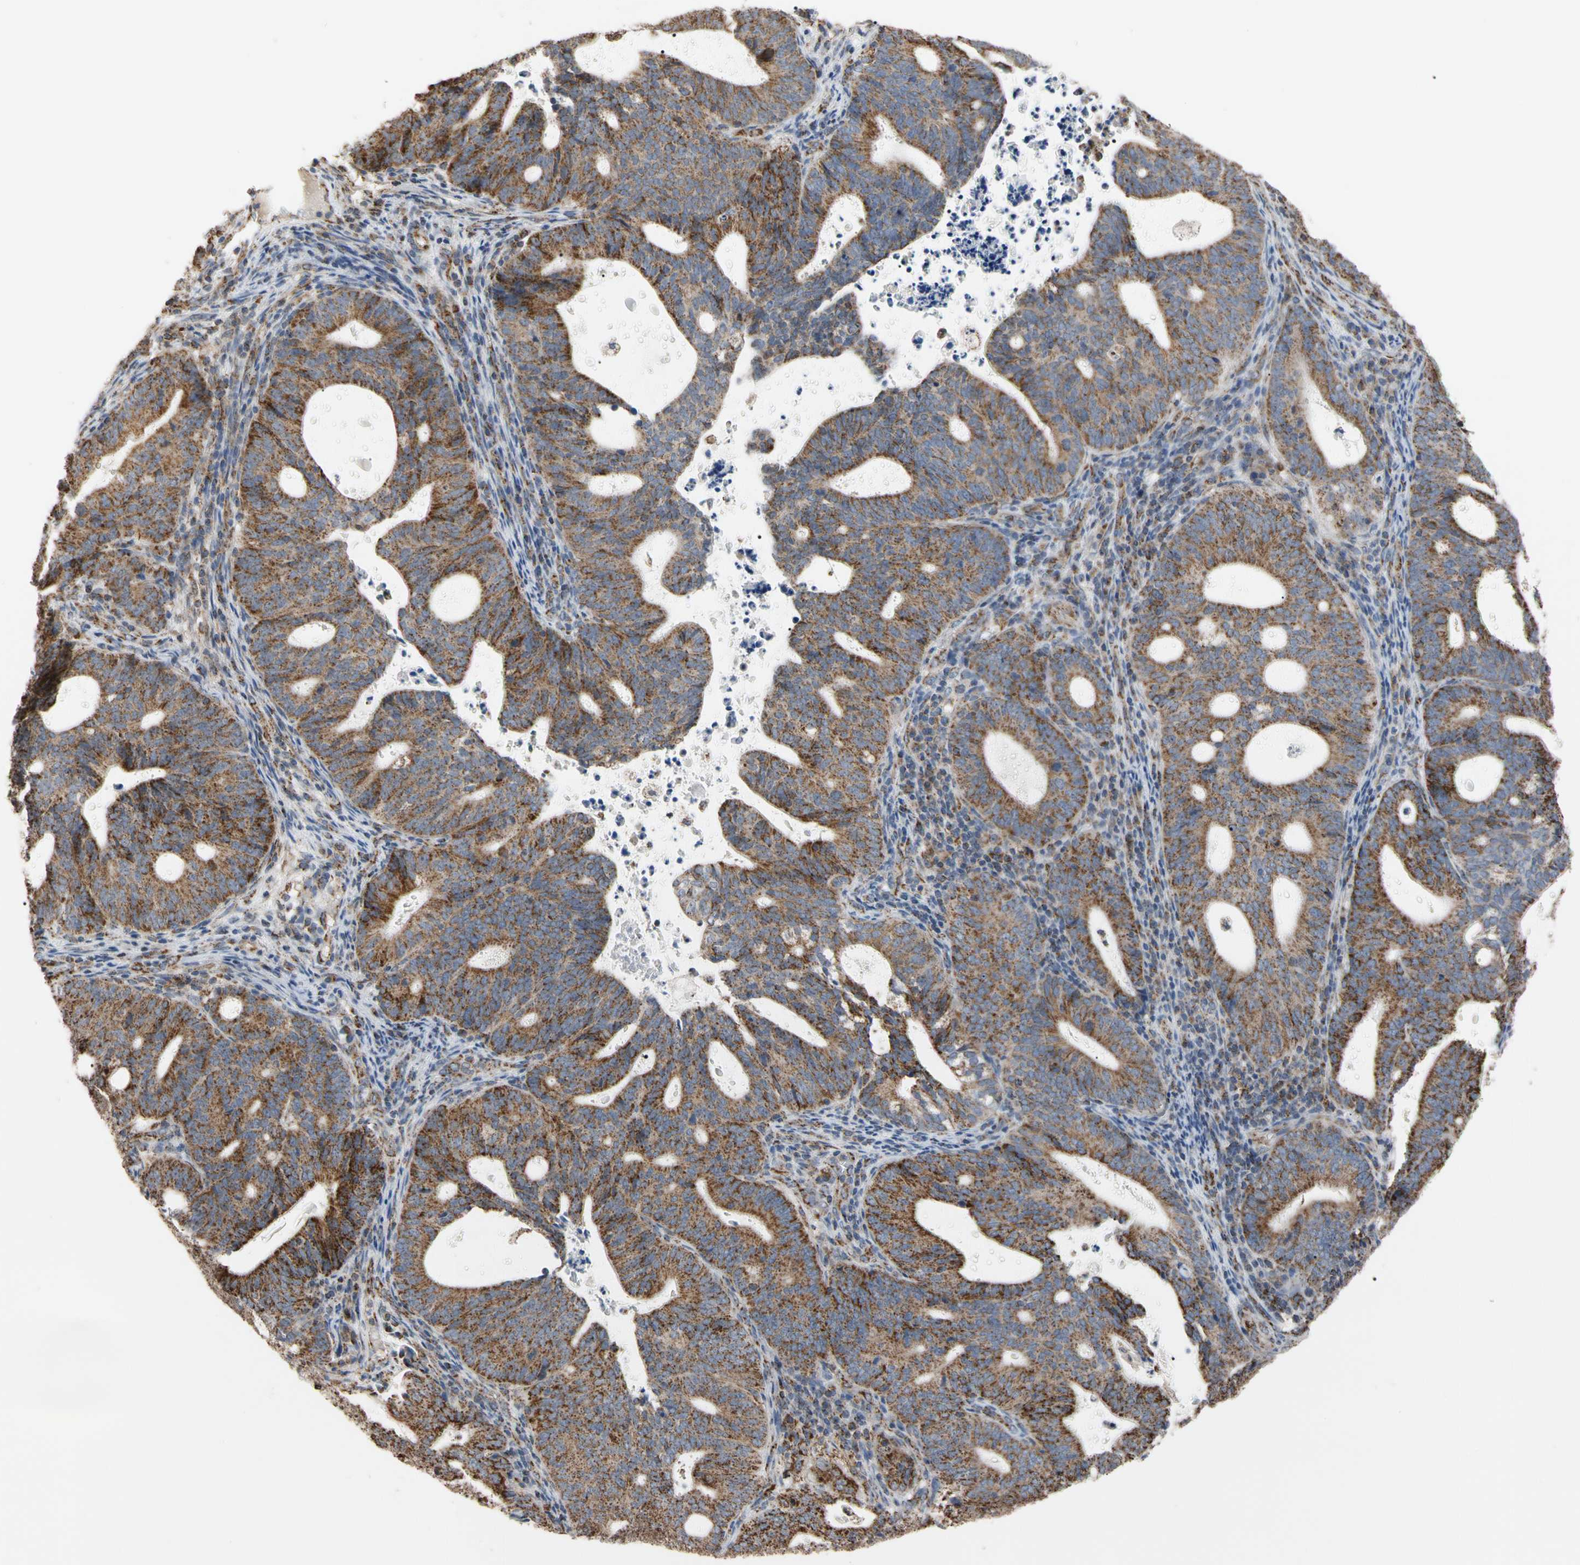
{"staining": {"intensity": "strong", "quantity": ">75%", "location": "cytoplasmic/membranous"}, "tissue": "endometrial cancer", "cell_type": "Tumor cells", "image_type": "cancer", "snomed": [{"axis": "morphology", "description": "Adenocarcinoma, NOS"}, {"axis": "topography", "description": "Uterus"}], "caption": "Adenocarcinoma (endometrial) tissue reveals strong cytoplasmic/membranous staining in approximately >75% of tumor cells, visualized by immunohistochemistry.", "gene": "FAM110B", "patient": {"sex": "female", "age": 83}}